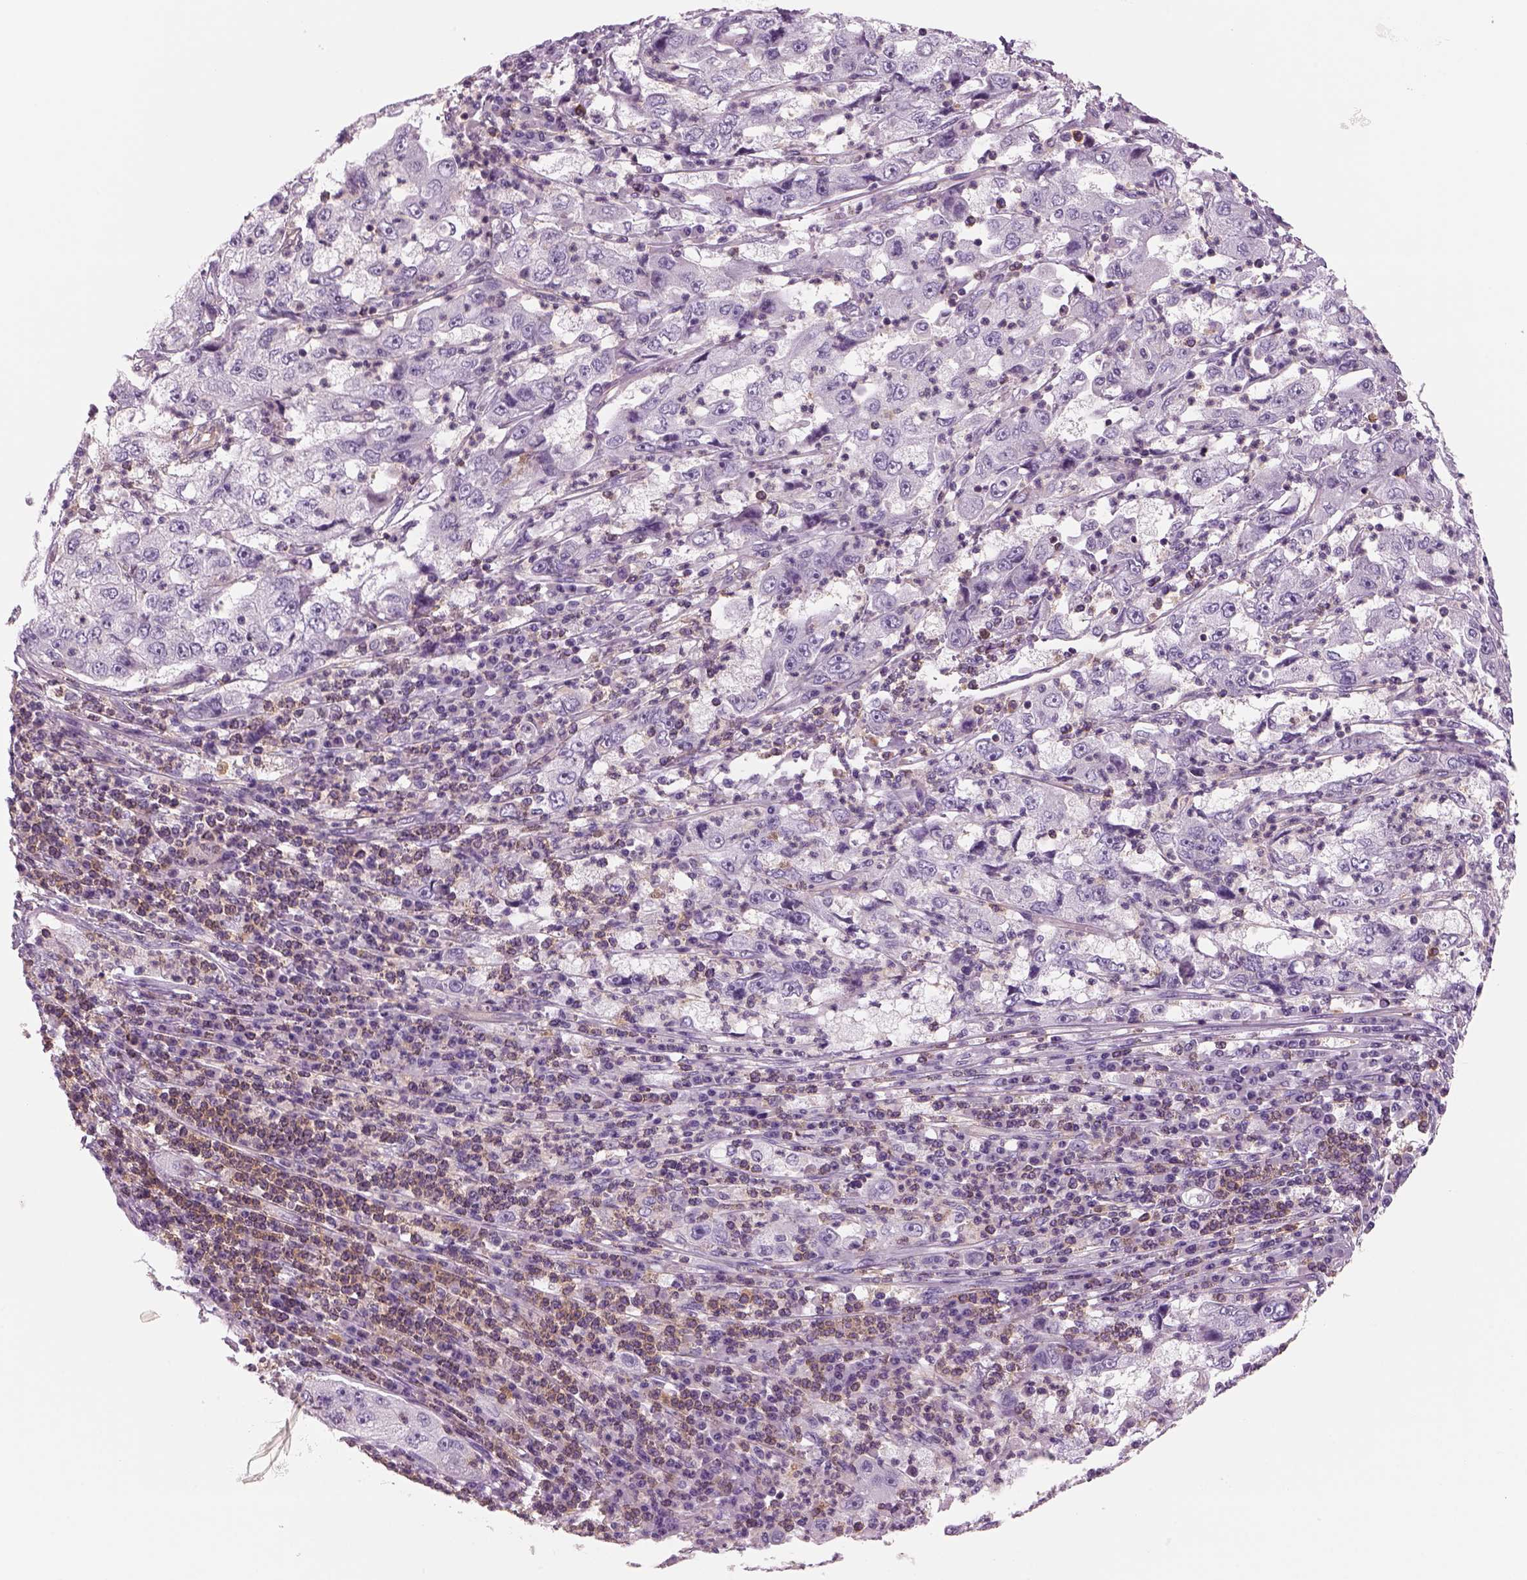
{"staining": {"intensity": "negative", "quantity": "none", "location": "none"}, "tissue": "cervical cancer", "cell_type": "Tumor cells", "image_type": "cancer", "snomed": [{"axis": "morphology", "description": "Squamous cell carcinoma, NOS"}, {"axis": "topography", "description": "Cervix"}], "caption": "Human cervical cancer (squamous cell carcinoma) stained for a protein using immunohistochemistry (IHC) reveals no expression in tumor cells.", "gene": "SLC1A7", "patient": {"sex": "female", "age": 36}}